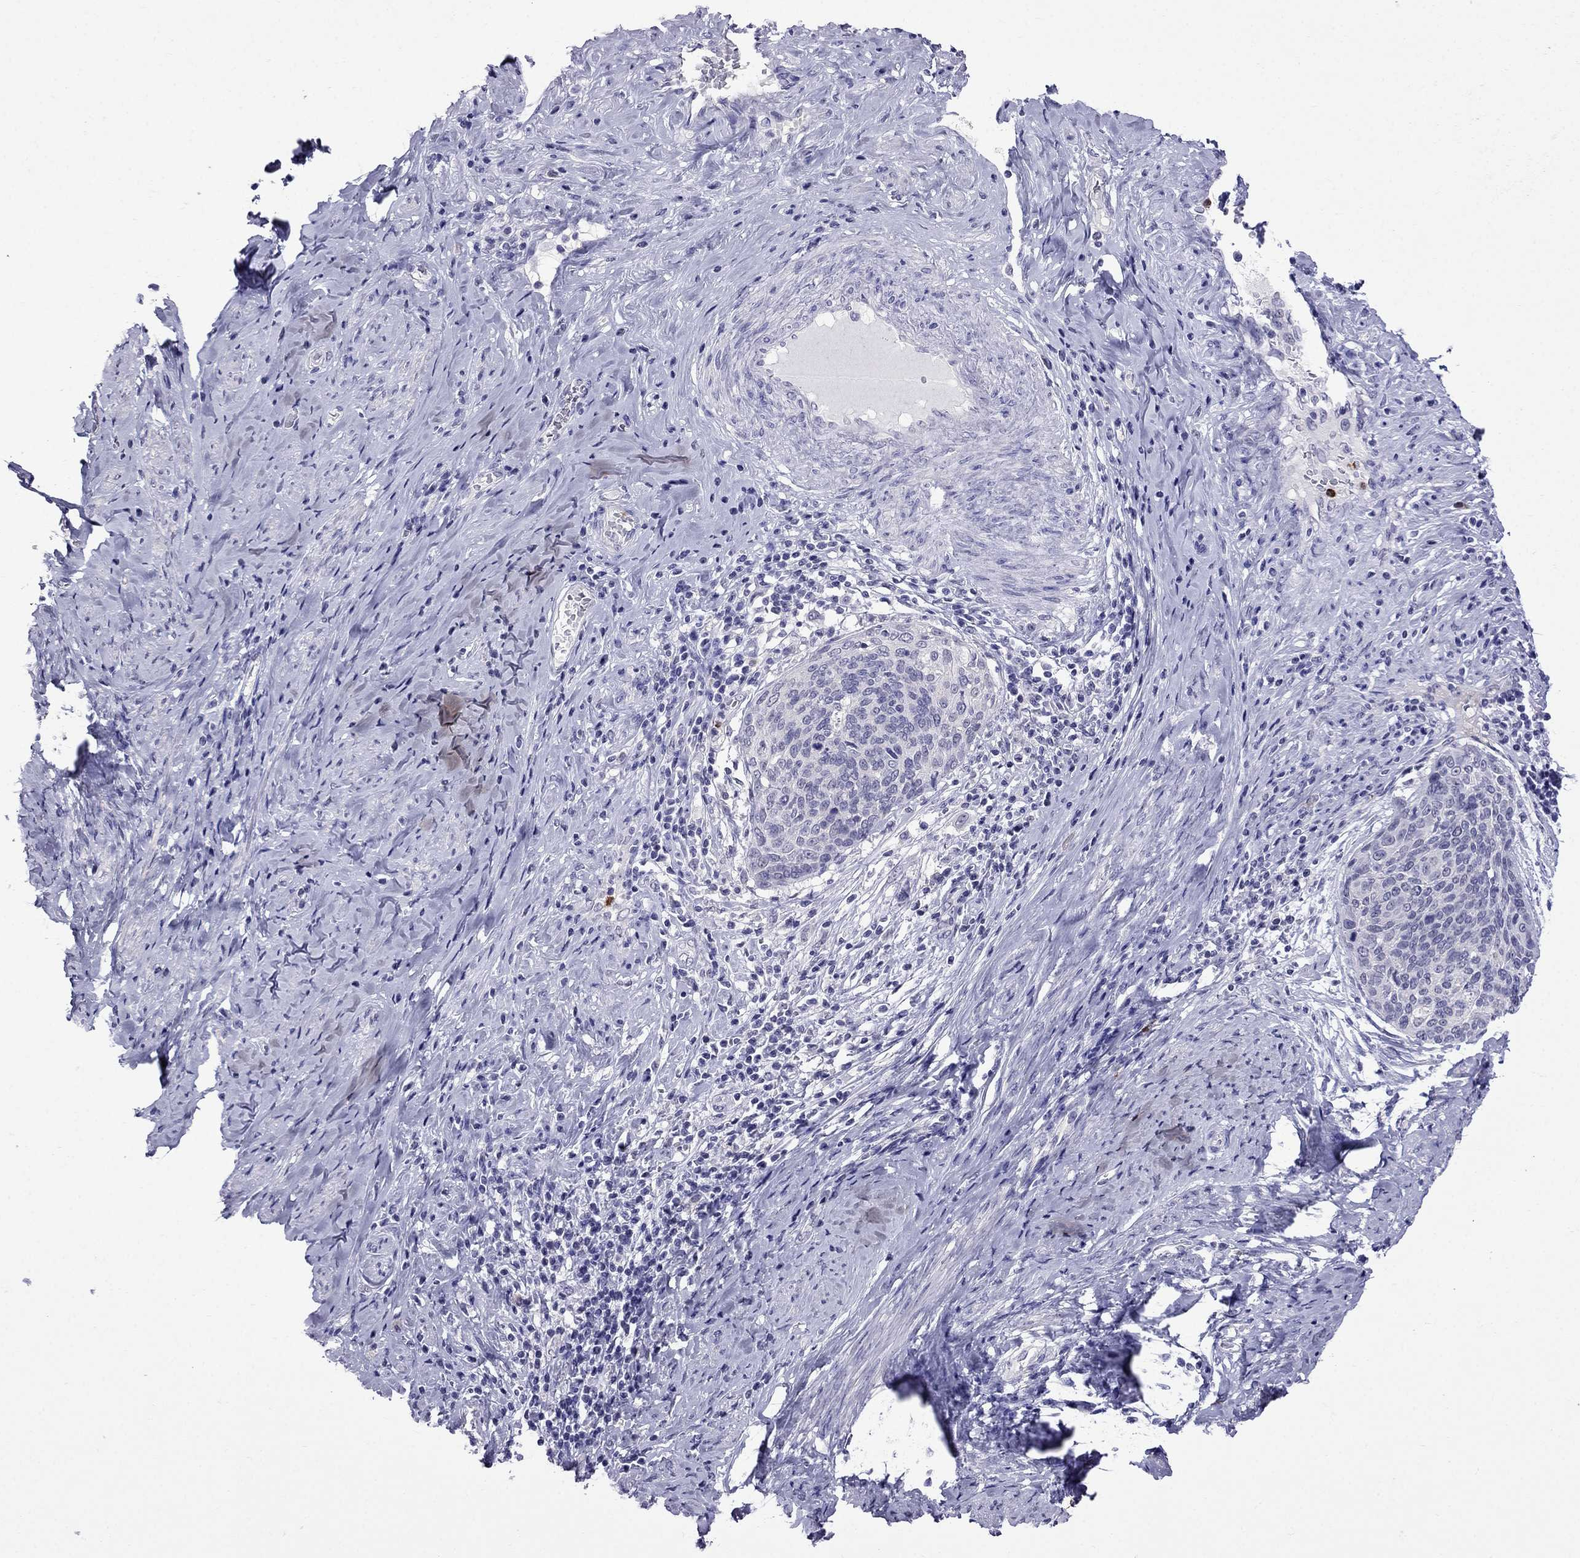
{"staining": {"intensity": "negative", "quantity": "none", "location": "none"}, "tissue": "cervical cancer", "cell_type": "Tumor cells", "image_type": "cancer", "snomed": [{"axis": "morphology", "description": "Squamous cell carcinoma, NOS"}, {"axis": "topography", "description": "Cervix"}], "caption": "Immunohistochemistry (IHC) histopathology image of neoplastic tissue: human cervical squamous cell carcinoma stained with DAB displays no significant protein expression in tumor cells. Brightfield microscopy of immunohistochemistry stained with DAB (3,3'-diaminobenzidine) (brown) and hematoxylin (blue), captured at high magnification.", "gene": "OLFM4", "patient": {"sex": "female", "age": 69}}